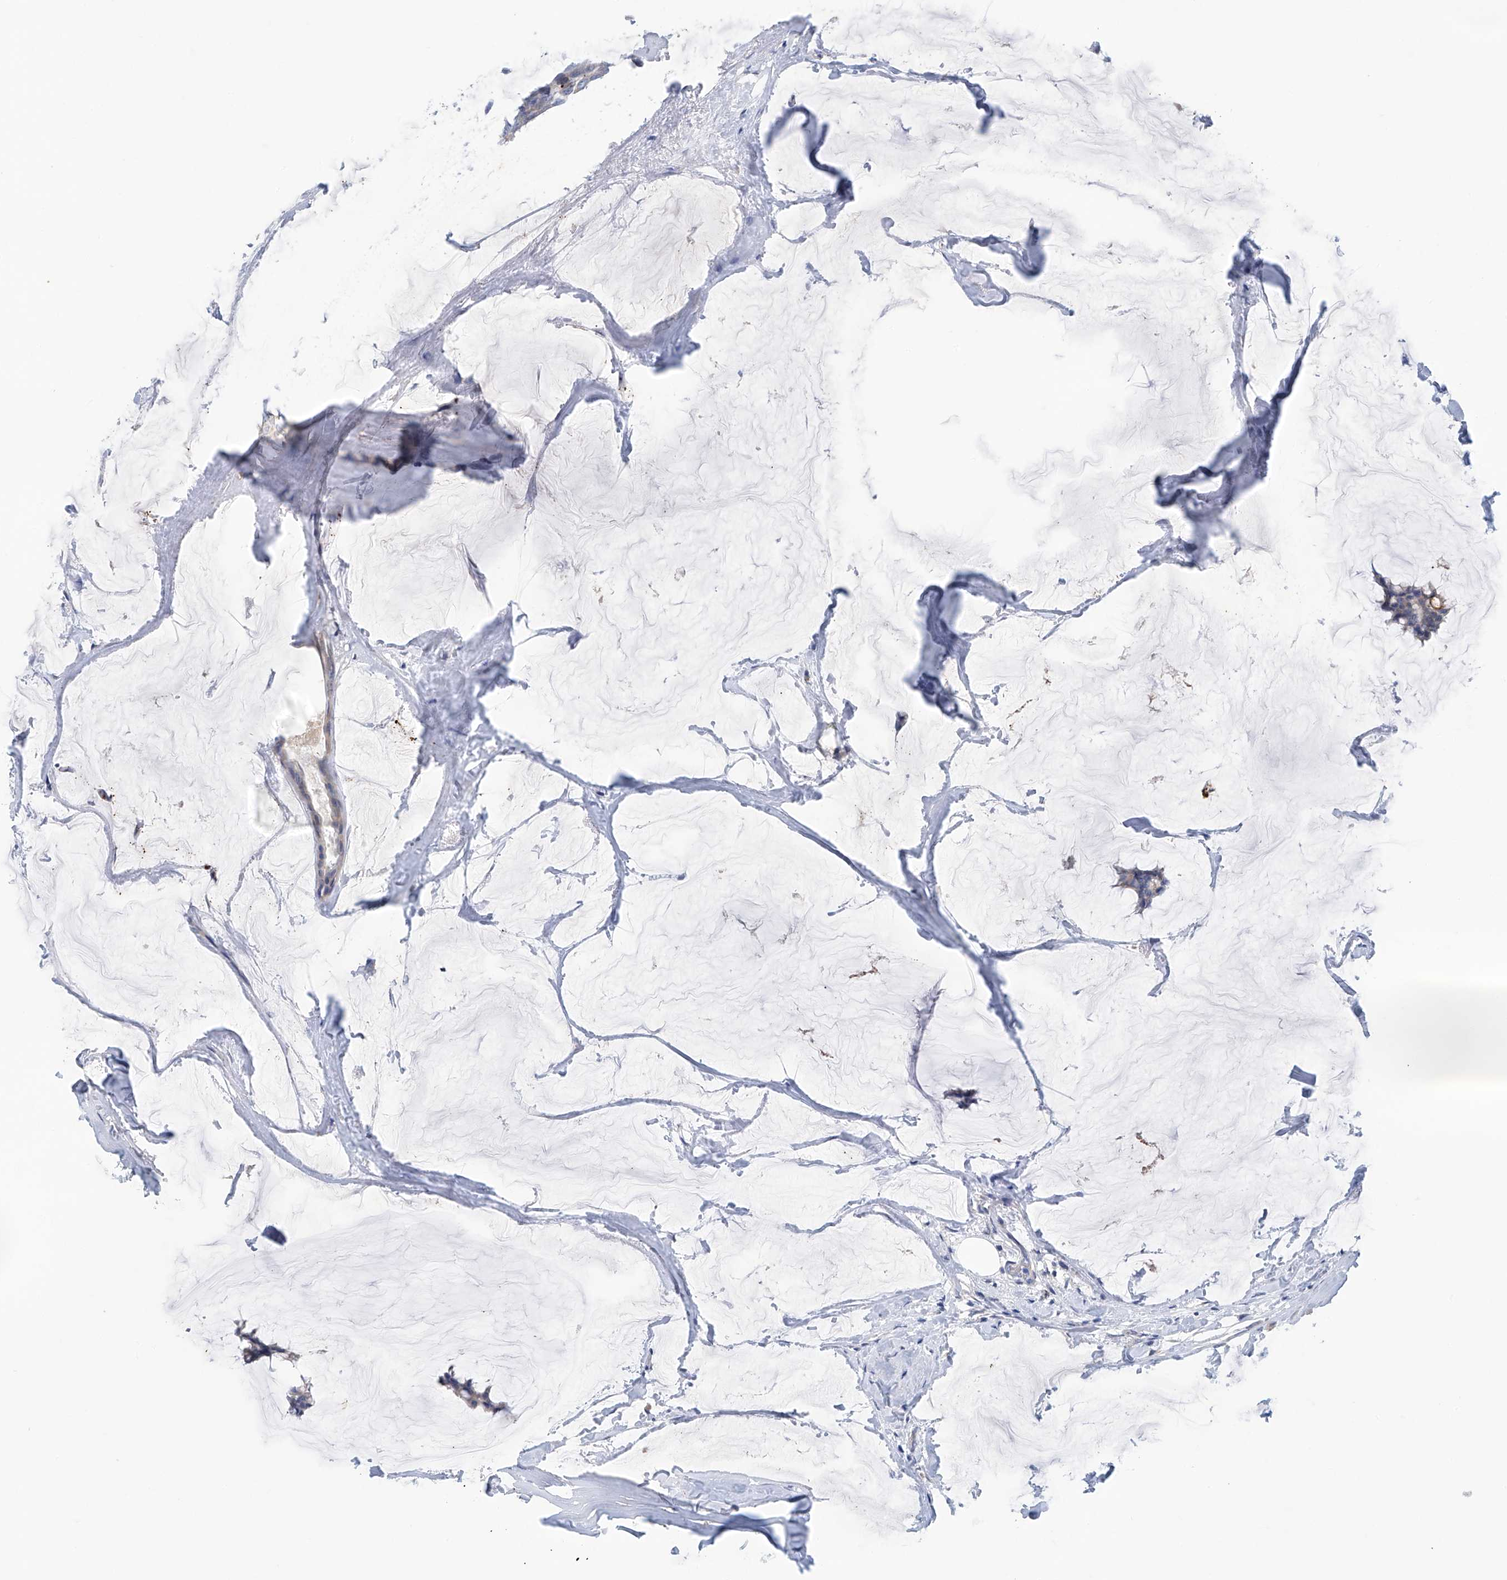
{"staining": {"intensity": "negative", "quantity": "none", "location": "none"}, "tissue": "breast cancer", "cell_type": "Tumor cells", "image_type": "cancer", "snomed": [{"axis": "morphology", "description": "Duct carcinoma"}, {"axis": "topography", "description": "Breast"}], "caption": "The micrograph displays no staining of tumor cells in breast cancer (intraductal carcinoma). The staining was performed using DAB (3,3'-diaminobenzidine) to visualize the protein expression in brown, while the nuclei were stained in blue with hematoxylin (Magnification: 20x).", "gene": "CEP85L", "patient": {"sex": "female", "age": 93}}